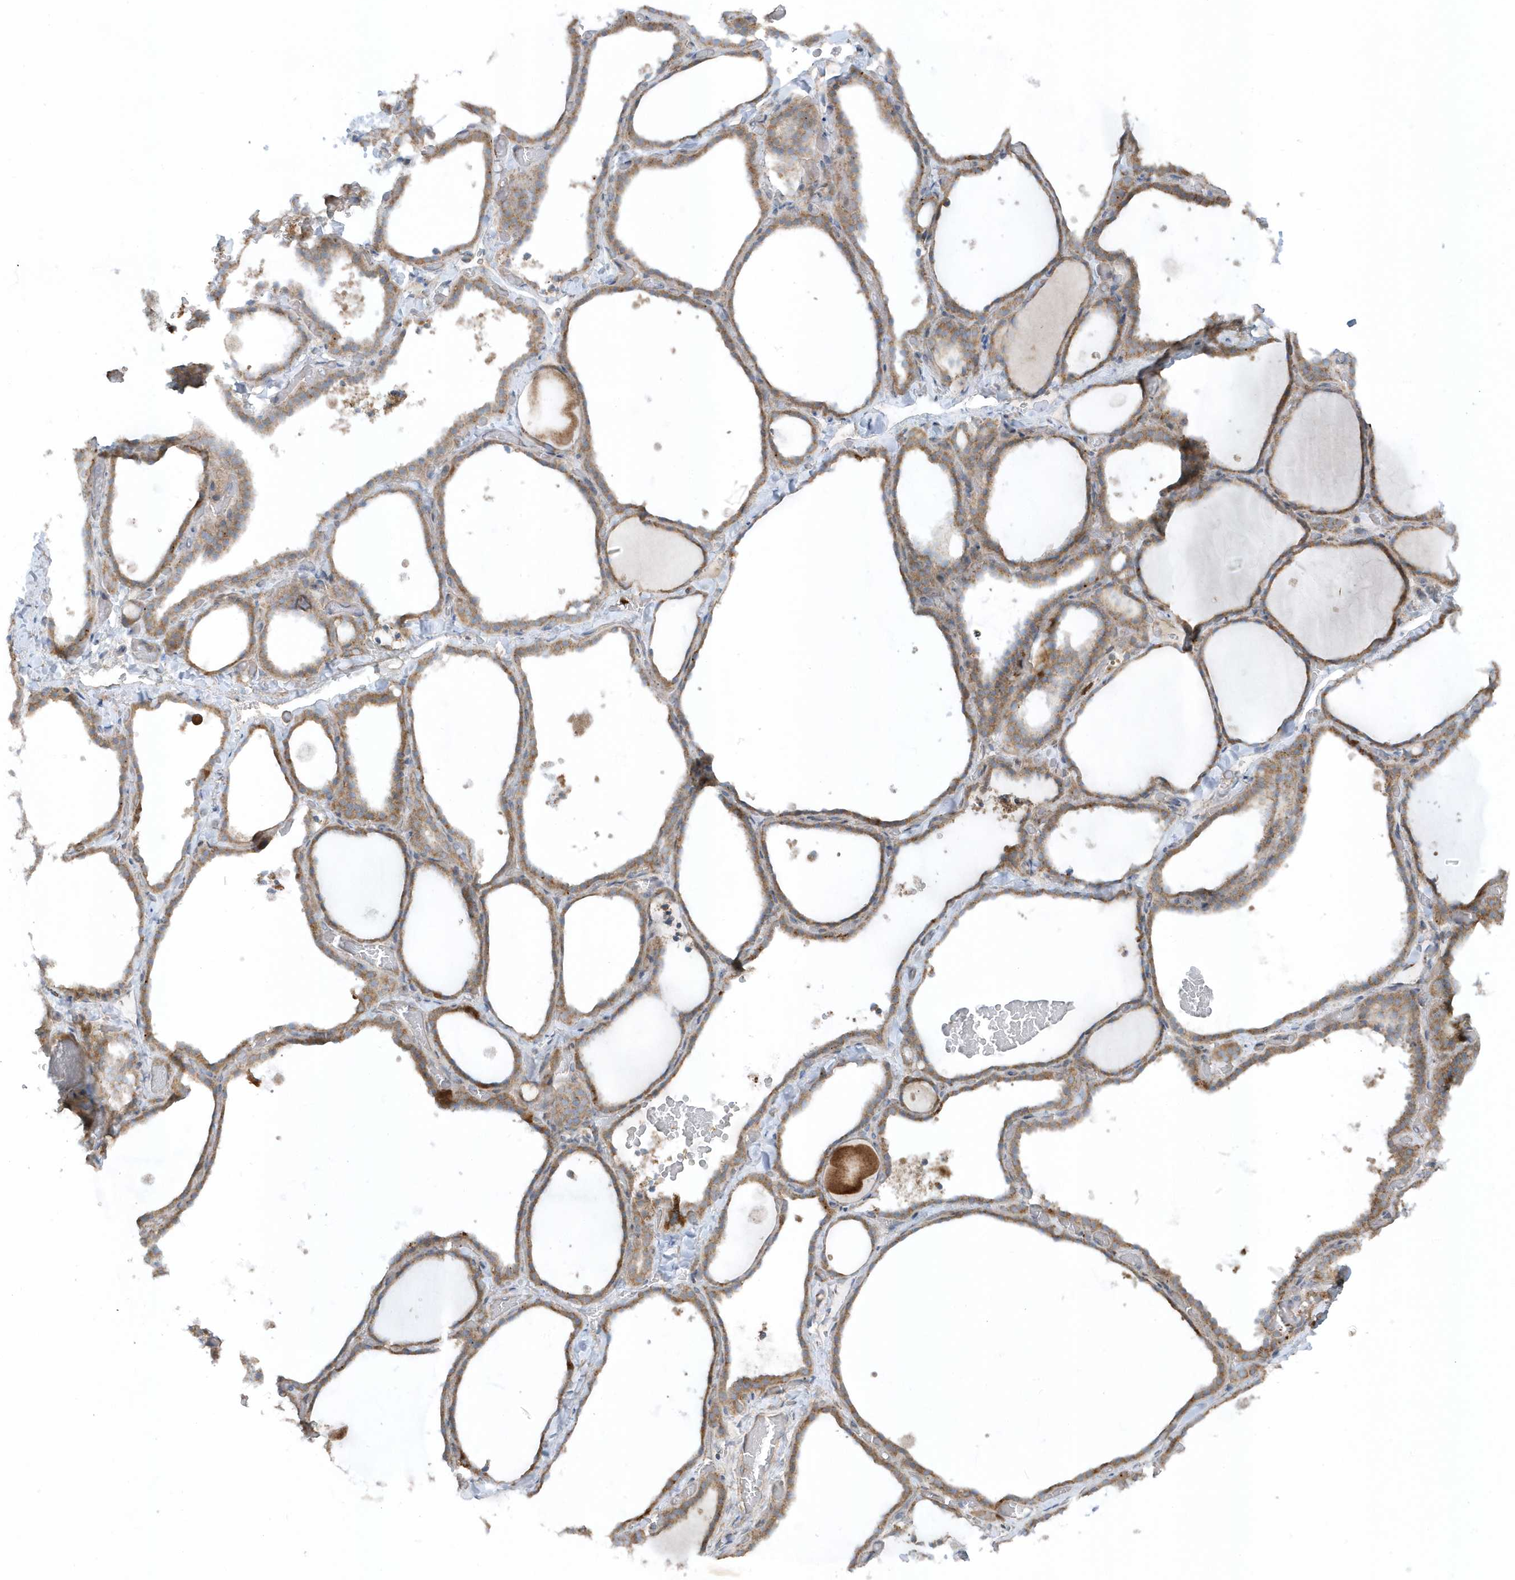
{"staining": {"intensity": "moderate", "quantity": ">75%", "location": "cytoplasmic/membranous"}, "tissue": "thyroid gland", "cell_type": "Glandular cells", "image_type": "normal", "snomed": [{"axis": "morphology", "description": "Normal tissue, NOS"}, {"axis": "topography", "description": "Thyroid gland"}], "caption": "Immunohistochemistry of normal thyroid gland exhibits medium levels of moderate cytoplasmic/membranous staining in approximately >75% of glandular cells. The staining is performed using DAB brown chromogen to label protein expression. The nuclei are counter-stained blue using hematoxylin.", "gene": "SLC38A2", "patient": {"sex": "female", "age": 22}}